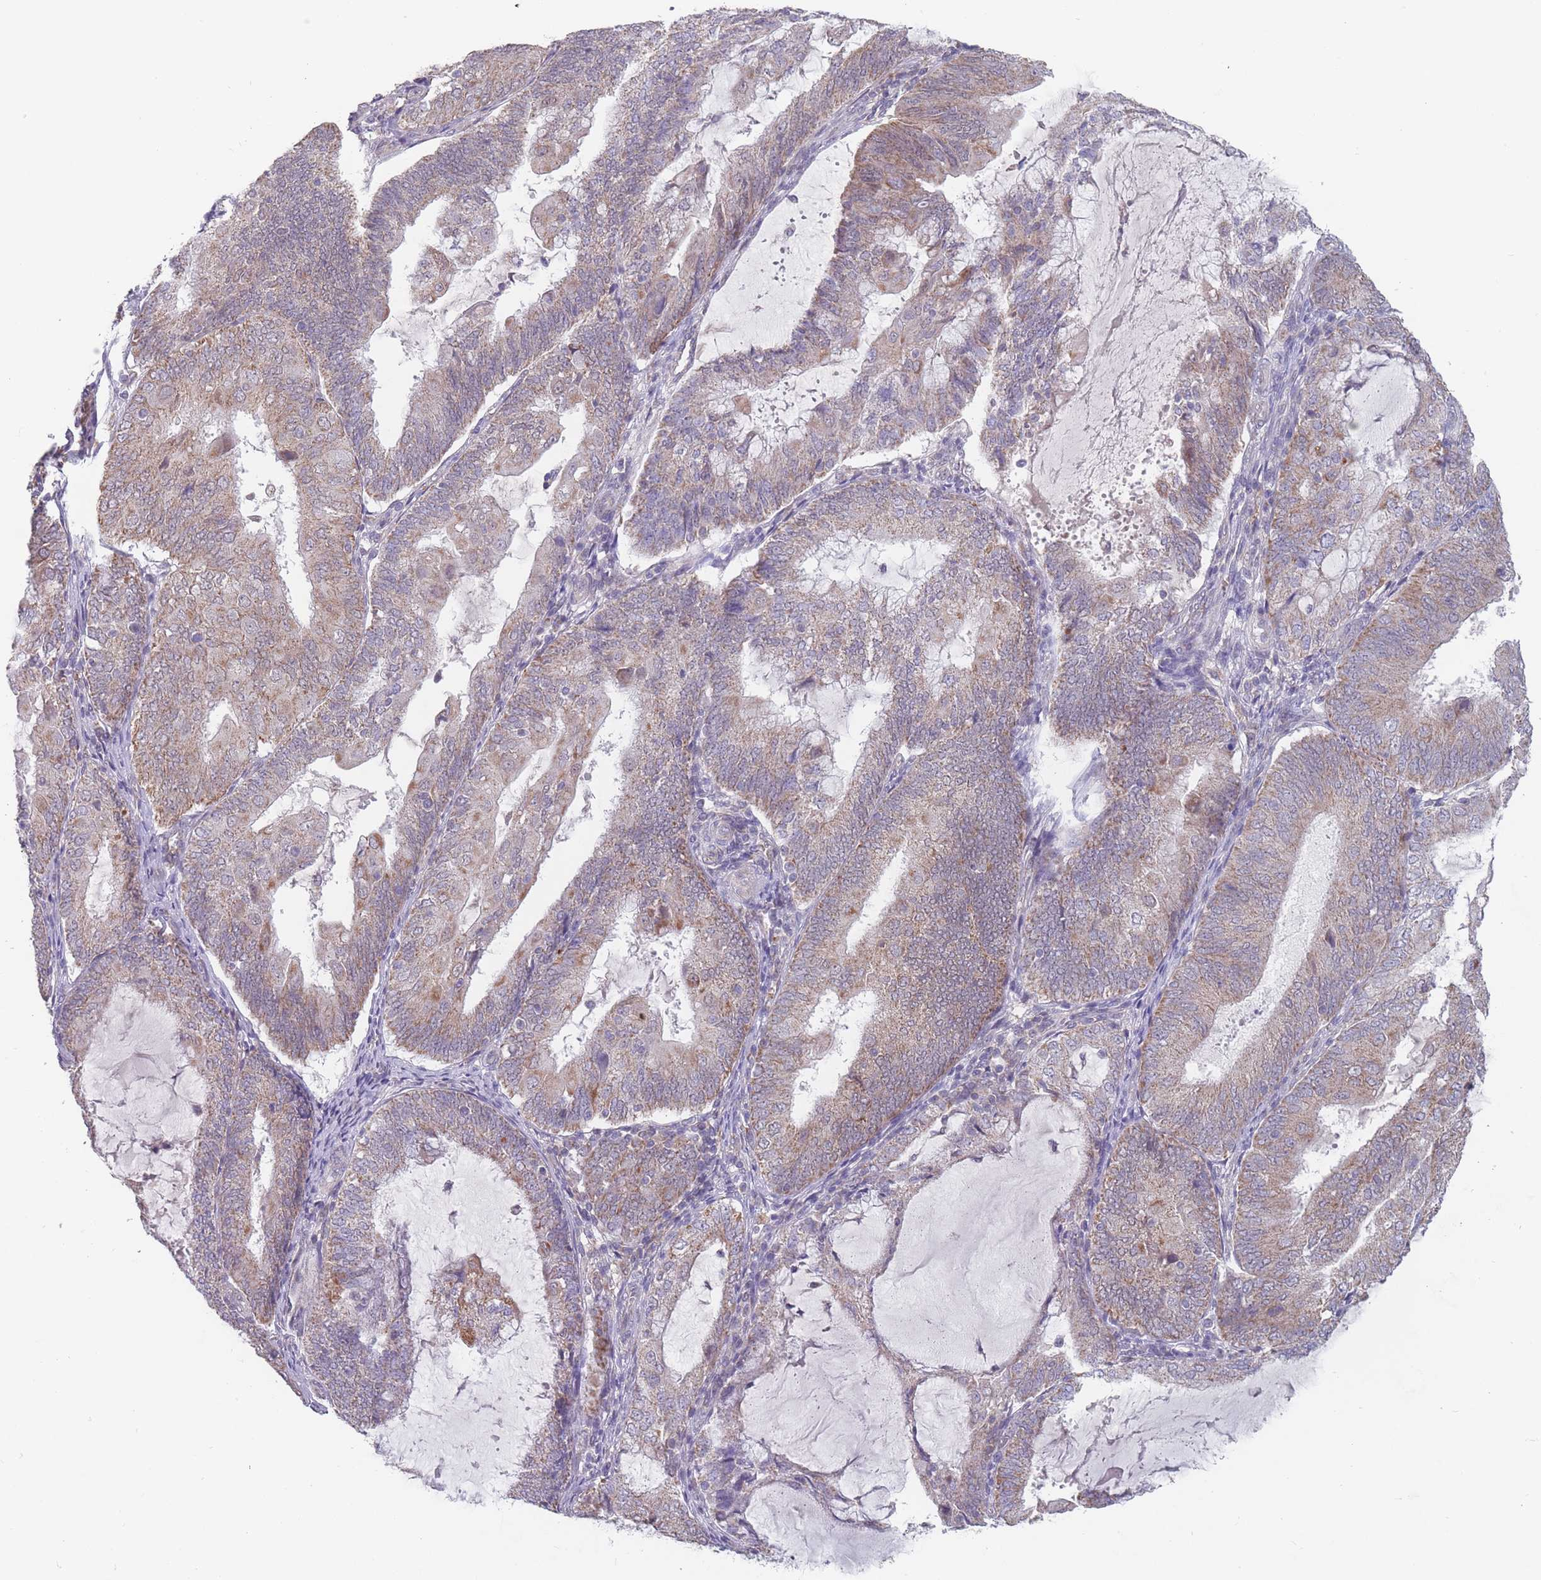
{"staining": {"intensity": "moderate", "quantity": ">75%", "location": "cytoplasmic/membranous"}, "tissue": "endometrial cancer", "cell_type": "Tumor cells", "image_type": "cancer", "snomed": [{"axis": "morphology", "description": "Adenocarcinoma, NOS"}, {"axis": "topography", "description": "Endometrium"}], "caption": "Moderate cytoplasmic/membranous staining for a protein is appreciated in approximately >75% of tumor cells of adenocarcinoma (endometrial) using immunohistochemistry.", "gene": "PEX7", "patient": {"sex": "female", "age": 81}}